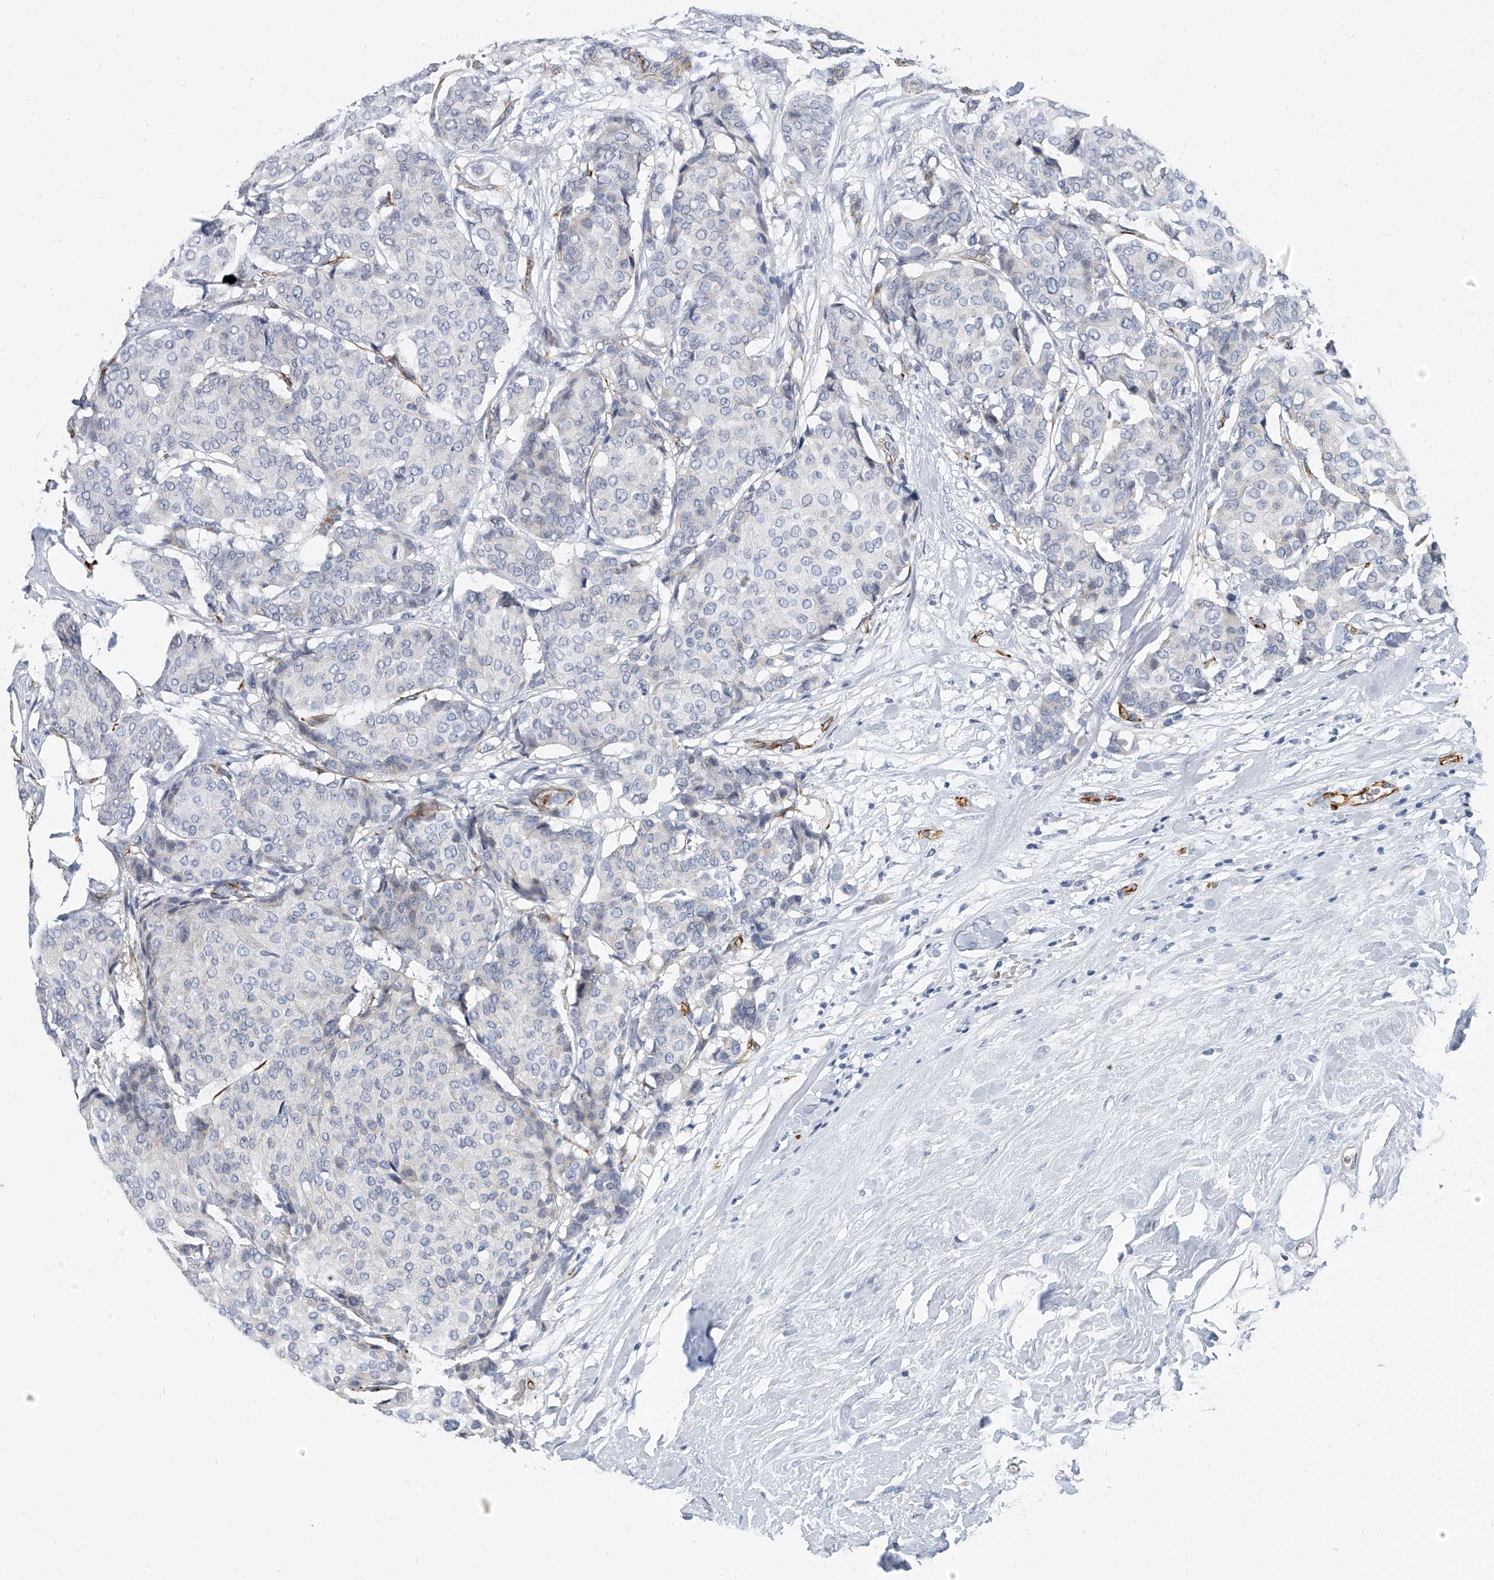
{"staining": {"intensity": "negative", "quantity": "none", "location": "none"}, "tissue": "breast cancer", "cell_type": "Tumor cells", "image_type": "cancer", "snomed": [{"axis": "morphology", "description": "Duct carcinoma"}, {"axis": "topography", "description": "Breast"}], "caption": "Breast cancer (infiltrating ductal carcinoma) stained for a protein using immunohistochemistry (IHC) demonstrates no staining tumor cells.", "gene": "KIRREL1", "patient": {"sex": "female", "age": 75}}